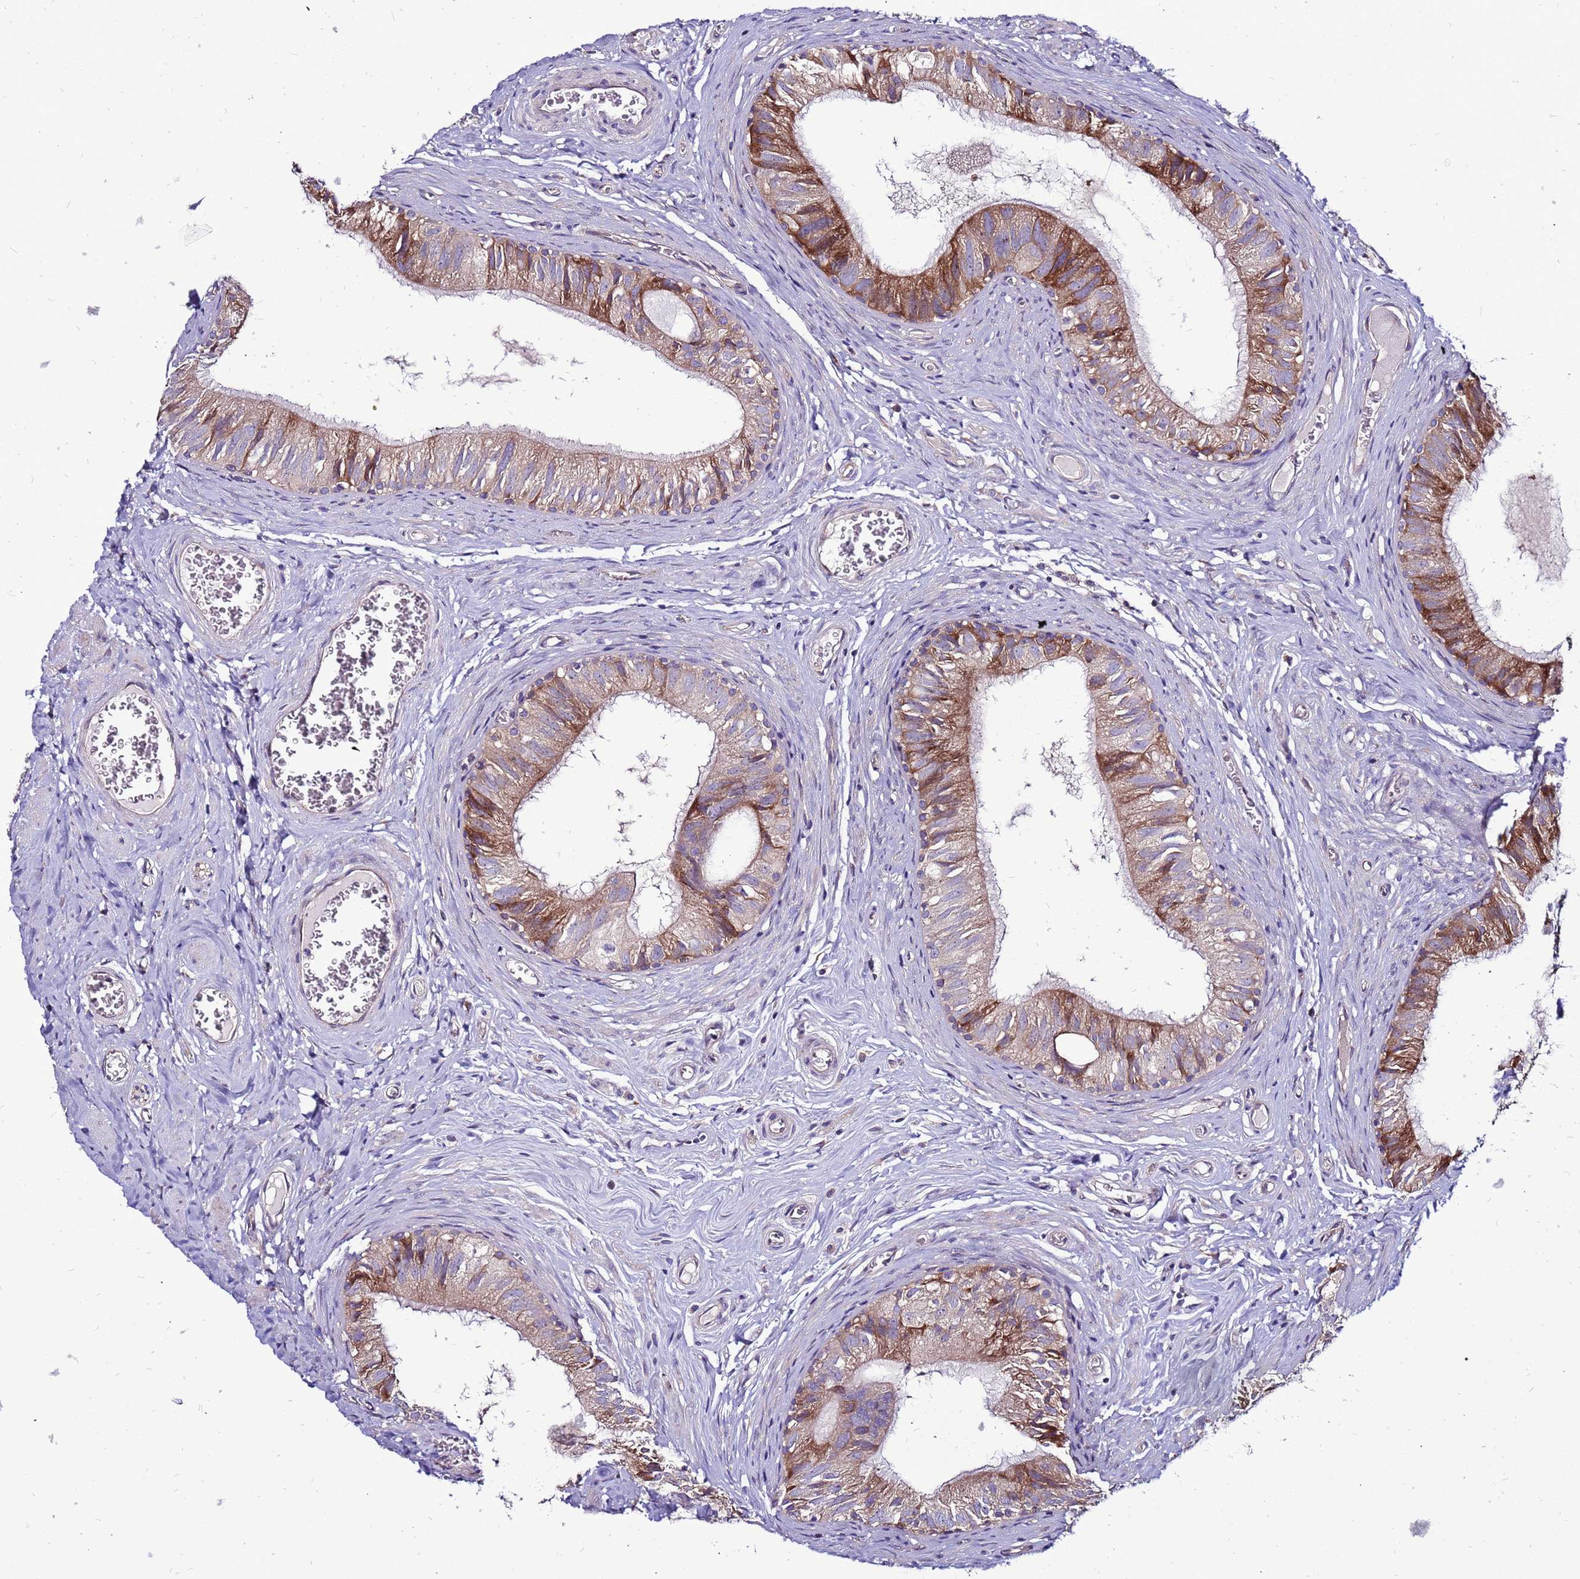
{"staining": {"intensity": "moderate", "quantity": "25%-75%", "location": "cytoplasmic/membranous"}, "tissue": "epididymis", "cell_type": "Glandular cells", "image_type": "normal", "snomed": [{"axis": "morphology", "description": "Normal tissue, NOS"}, {"axis": "topography", "description": "Epididymis"}], "caption": "High-power microscopy captured an IHC histopathology image of benign epididymis, revealing moderate cytoplasmic/membranous expression in about 25%-75% of glandular cells. The protein of interest is stained brown, and the nuclei are stained in blue (DAB IHC with brightfield microscopy, high magnification).", "gene": "GPN3", "patient": {"sex": "male", "age": 42}}